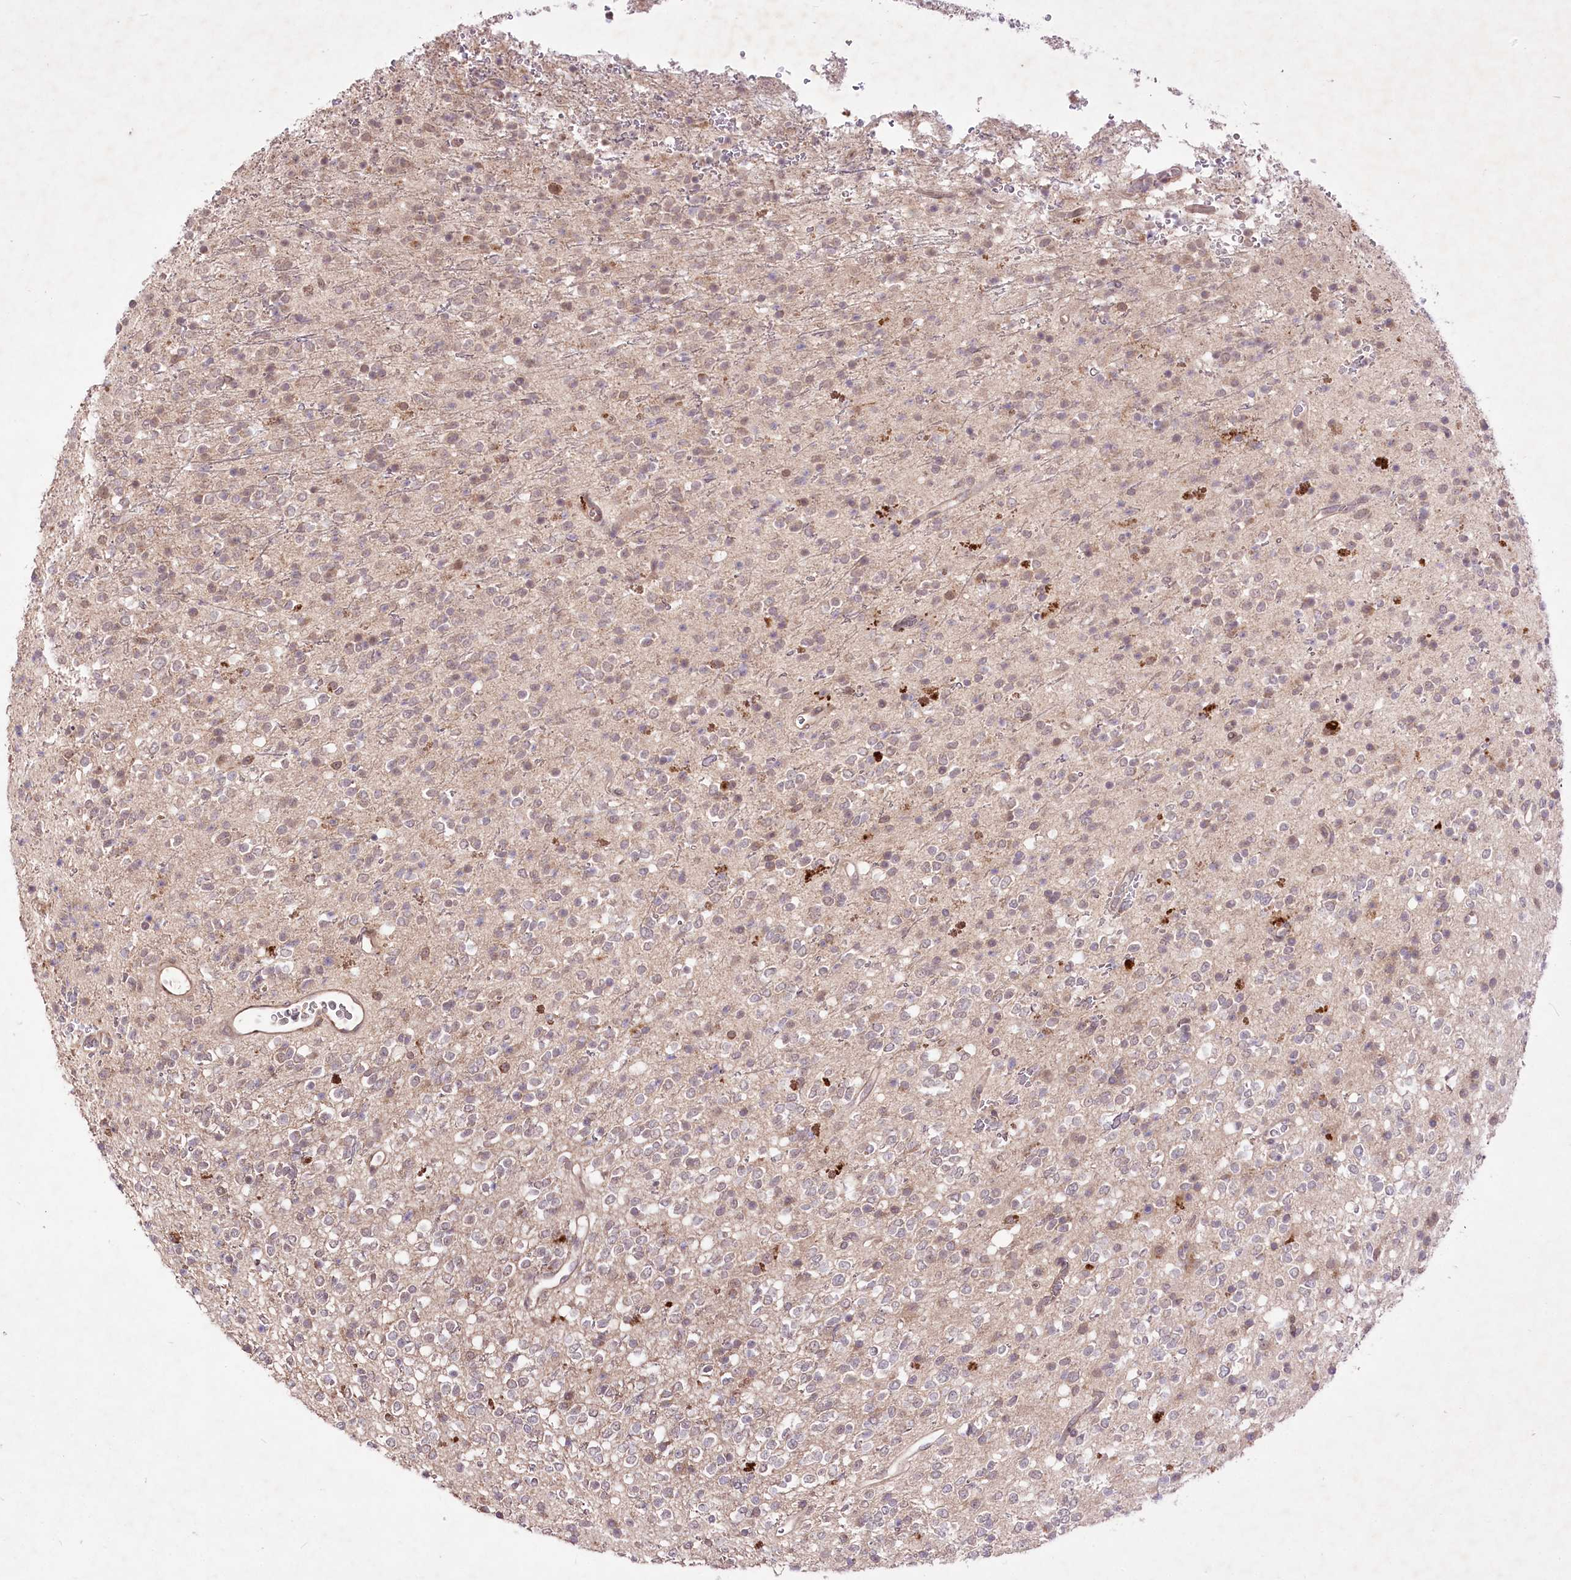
{"staining": {"intensity": "weak", "quantity": "25%-75%", "location": "cytoplasmic/membranous,nuclear"}, "tissue": "glioma", "cell_type": "Tumor cells", "image_type": "cancer", "snomed": [{"axis": "morphology", "description": "Glioma, malignant, High grade"}, {"axis": "topography", "description": "Brain"}], "caption": "About 25%-75% of tumor cells in human malignant glioma (high-grade) show weak cytoplasmic/membranous and nuclear protein positivity as visualized by brown immunohistochemical staining.", "gene": "HELT", "patient": {"sex": "male", "age": 34}}